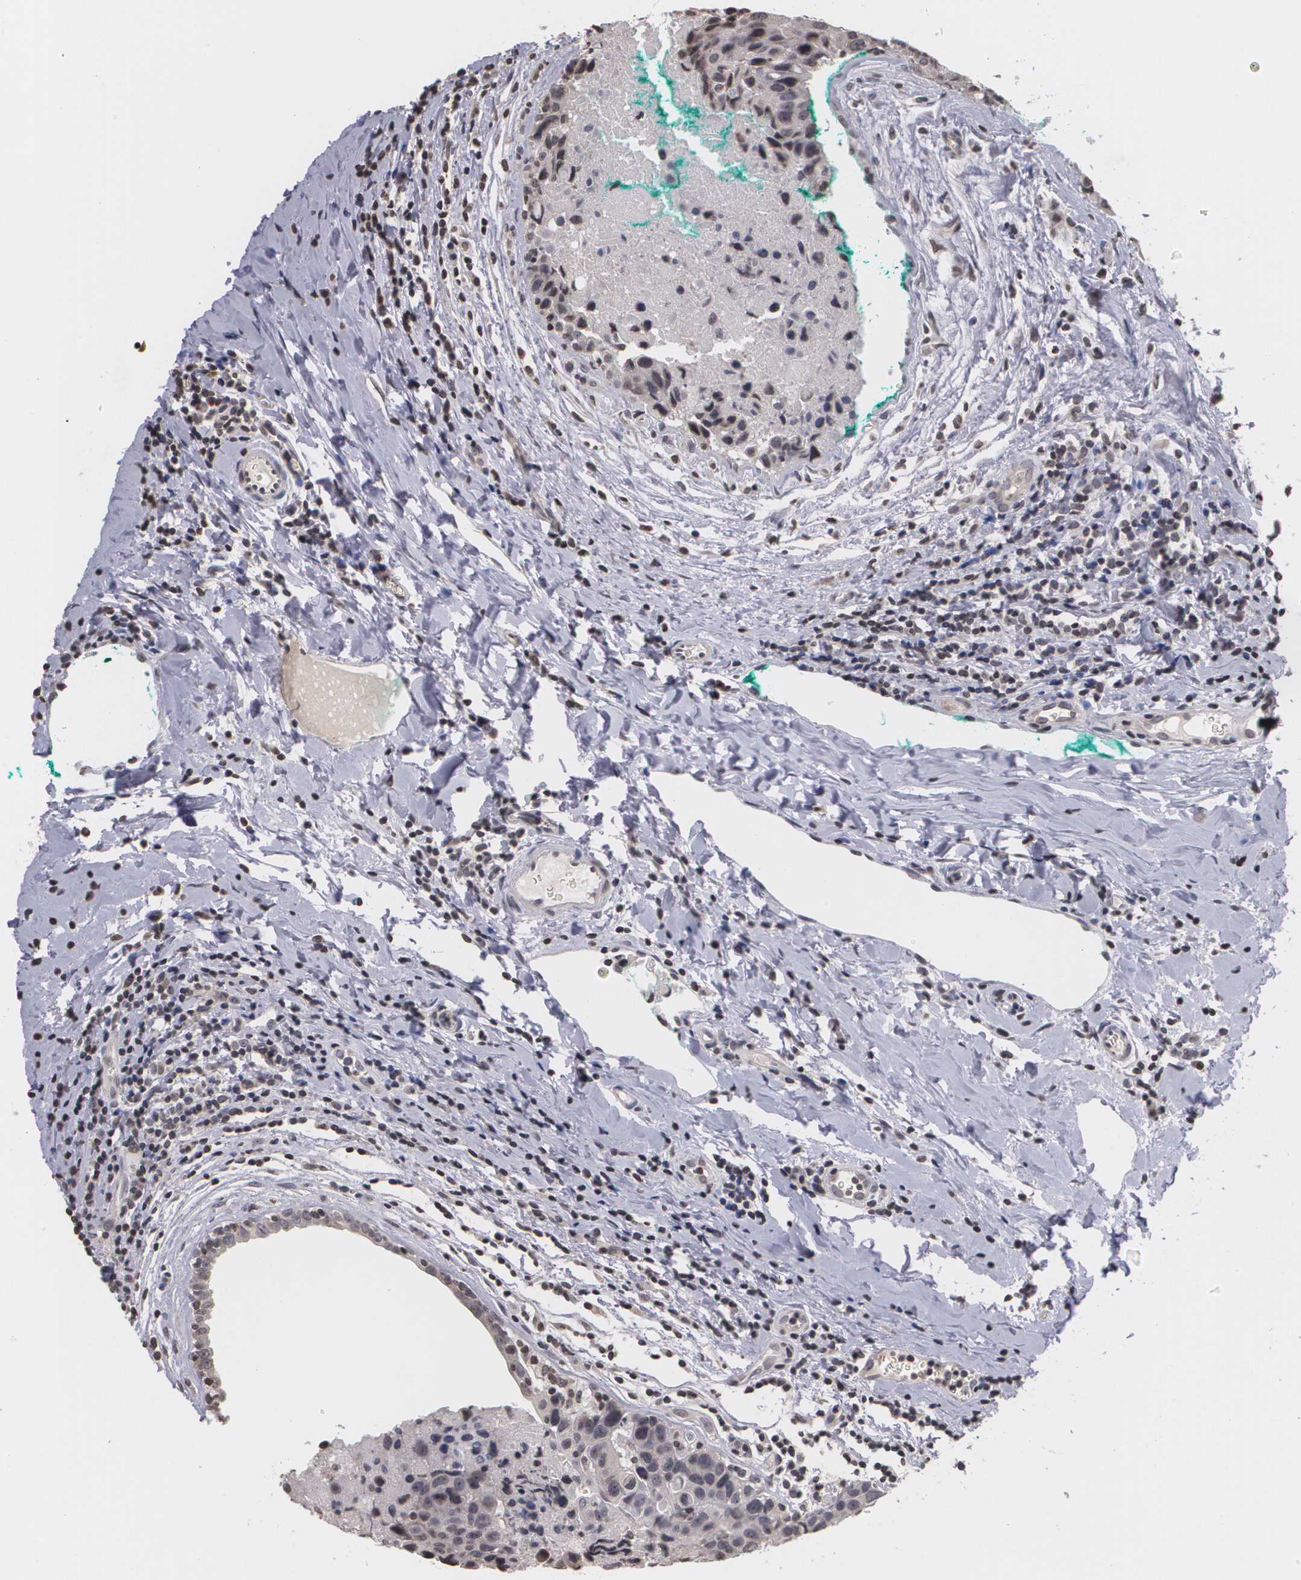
{"staining": {"intensity": "negative", "quantity": "none", "location": "none"}, "tissue": "breast cancer", "cell_type": "Tumor cells", "image_type": "cancer", "snomed": [{"axis": "morphology", "description": "Duct carcinoma"}, {"axis": "topography", "description": "Breast"}], "caption": "DAB (3,3'-diaminobenzidine) immunohistochemical staining of human infiltrating ductal carcinoma (breast) shows no significant staining in tumor cells.", "gene": "THRB", "patient": {"sex": "female", "age": 24}}